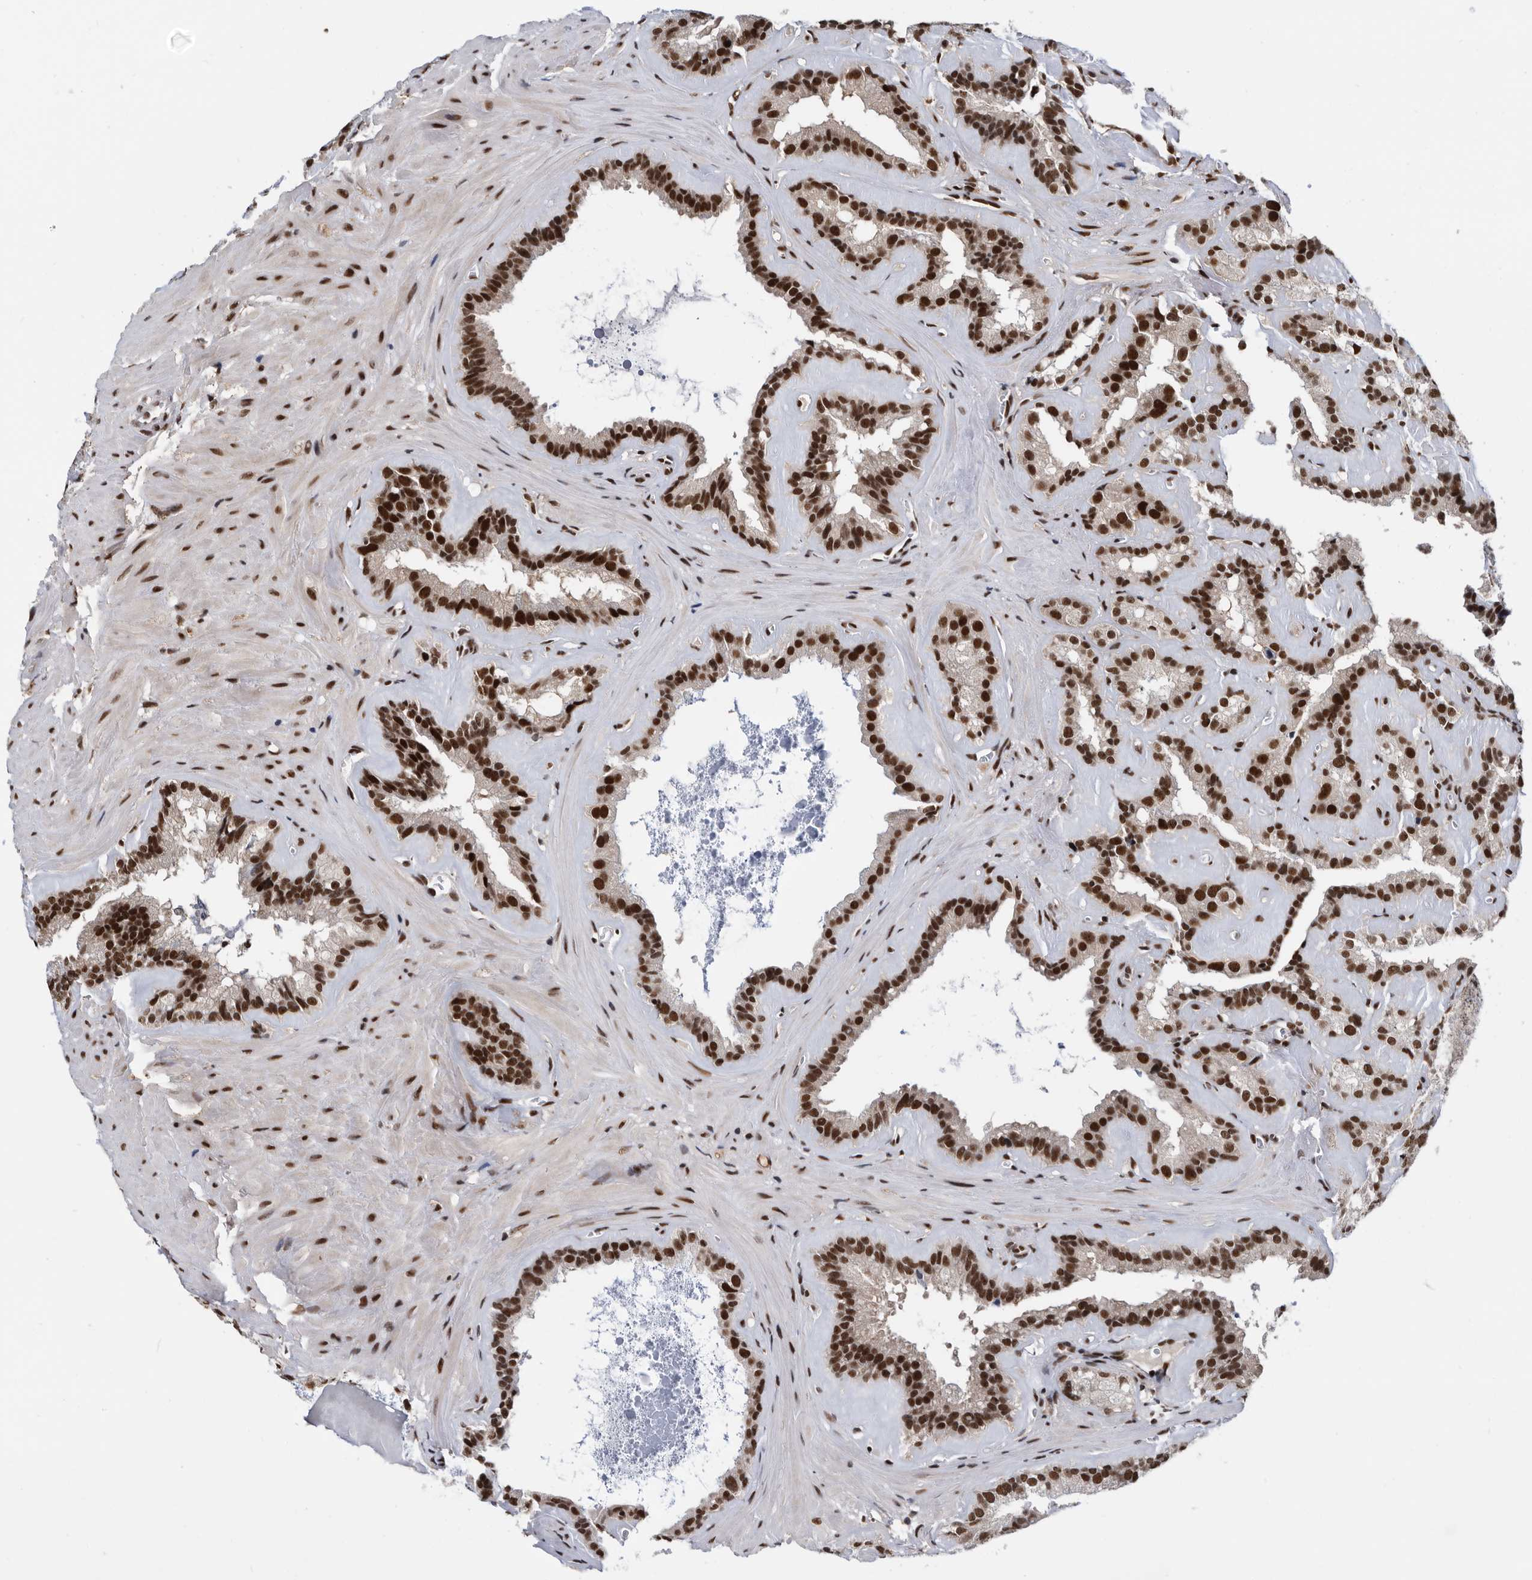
{"staining": {"intensity": "strong", "quantity": ">75%", "location": "nuclear"}, "tissue": "seminal vesicle", "cell_type": "Glandular cells", "image_type": "normal", "snomed": [{"axis": "morphology", "description": "Normal tissue, NOS"}, {"axis": "topography", "description": "Prostate"}, {"axis": "topography", "description": "Seminal veicle"}], "caption": "Unremarkable seminal vesicle demonstrates strong nuclear expression in approximately >75% of glandular cells, visualized by immunohistochemistry.", "gene": "ZNF260", "patient": {"sex": "male", "age": 59}}